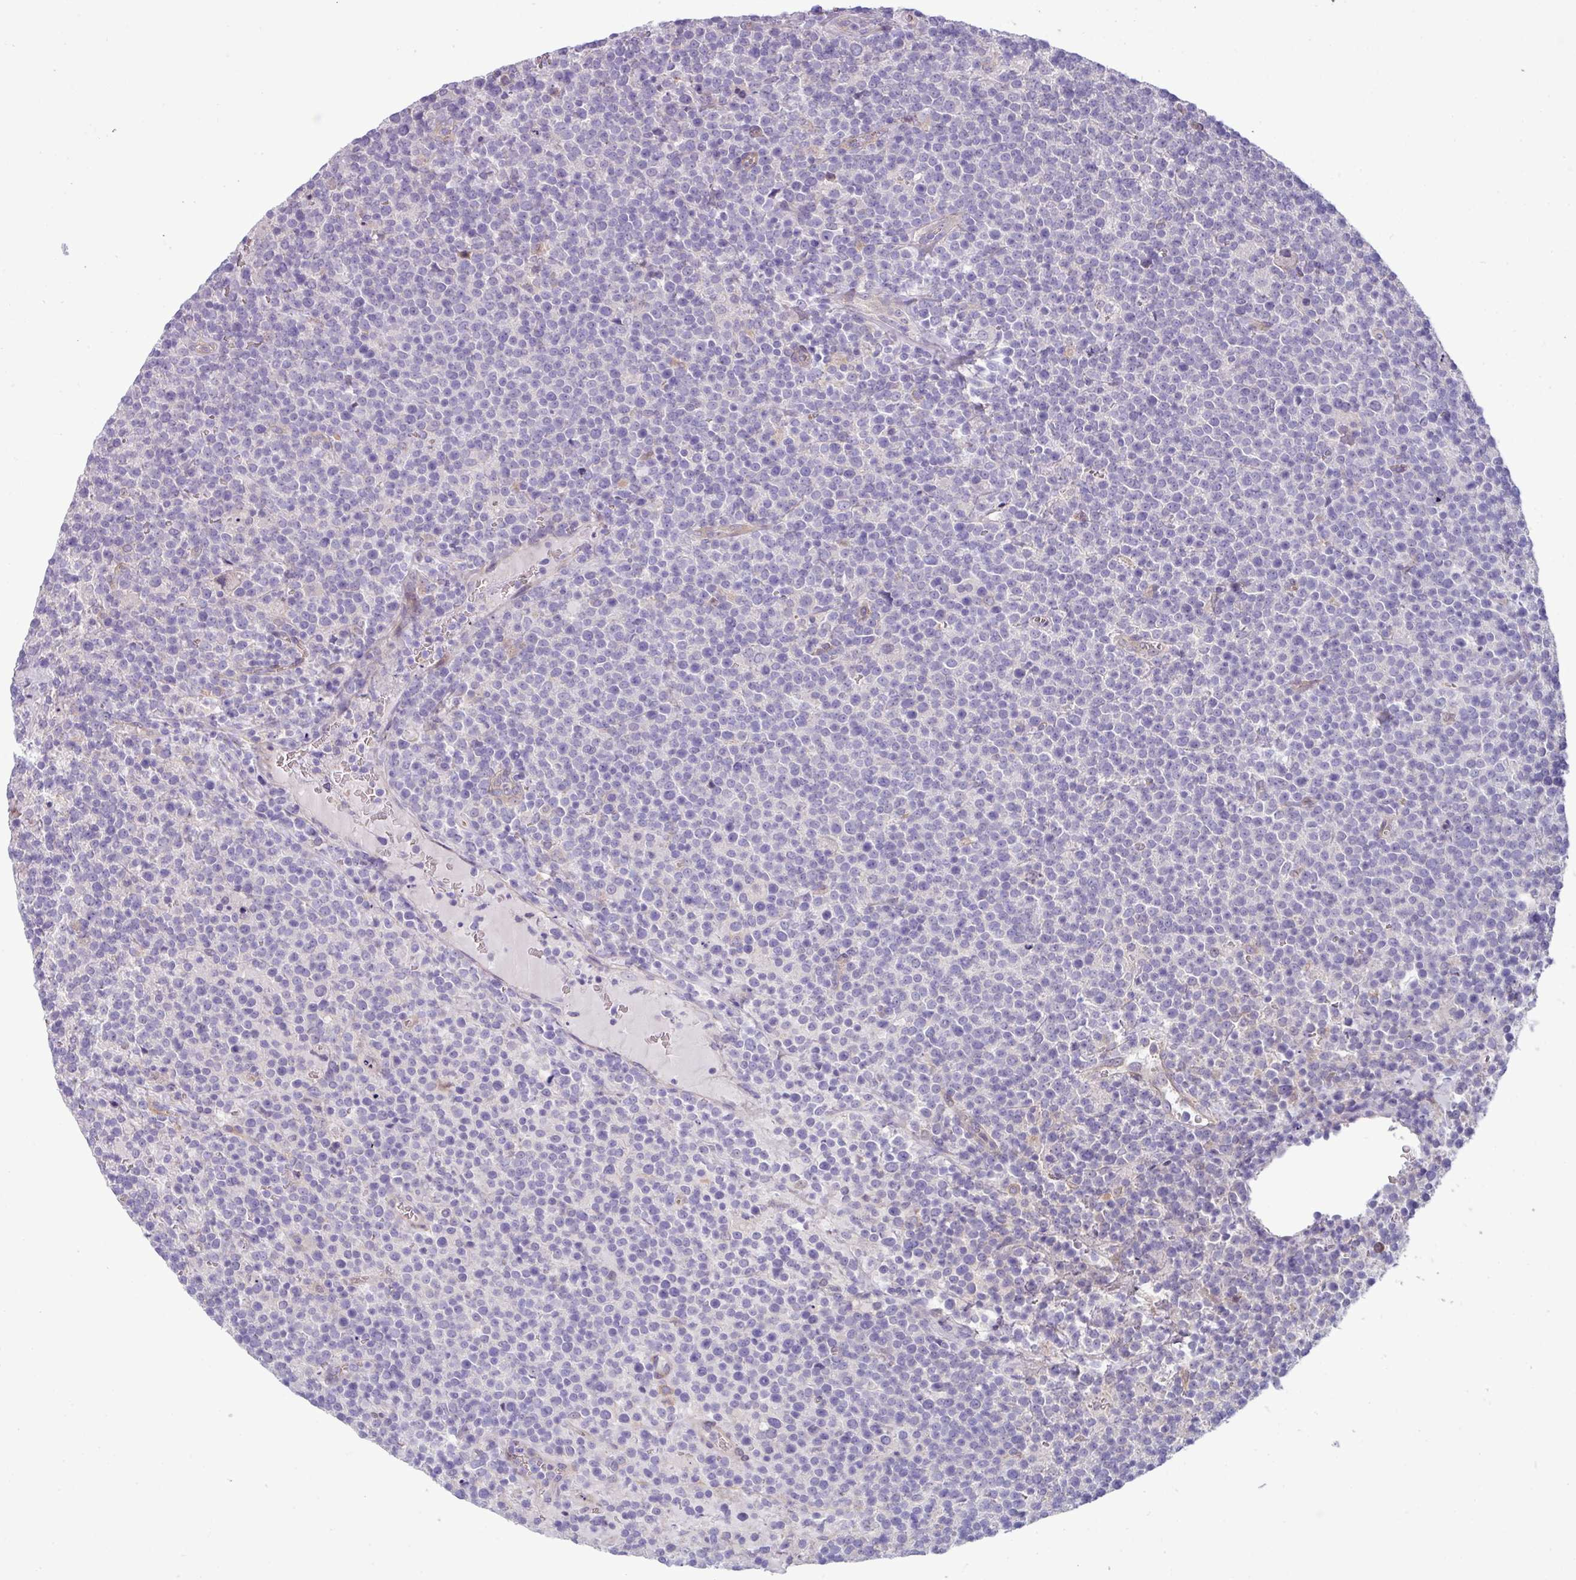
{"staining": {"intensity": "negative", "quantity": "none", "location": "none"}, "tissue": "lymphoma", "cell_type": "Tumor cells", "image_type": "cancer", "snomed": [{"axis": "morphology", "description": "Malignant lymphoma, non-Hodgkin's type, High grade"}, {"axis": "topography", "description": "Lymph node"}], "caption": "The micrograph displays no staining of tumor cells in malignant lymphoma, non-Hodgkin's type (high-grade).", "gene": "KIRREL3", "patient": {"sex": "male", "age": 61}}